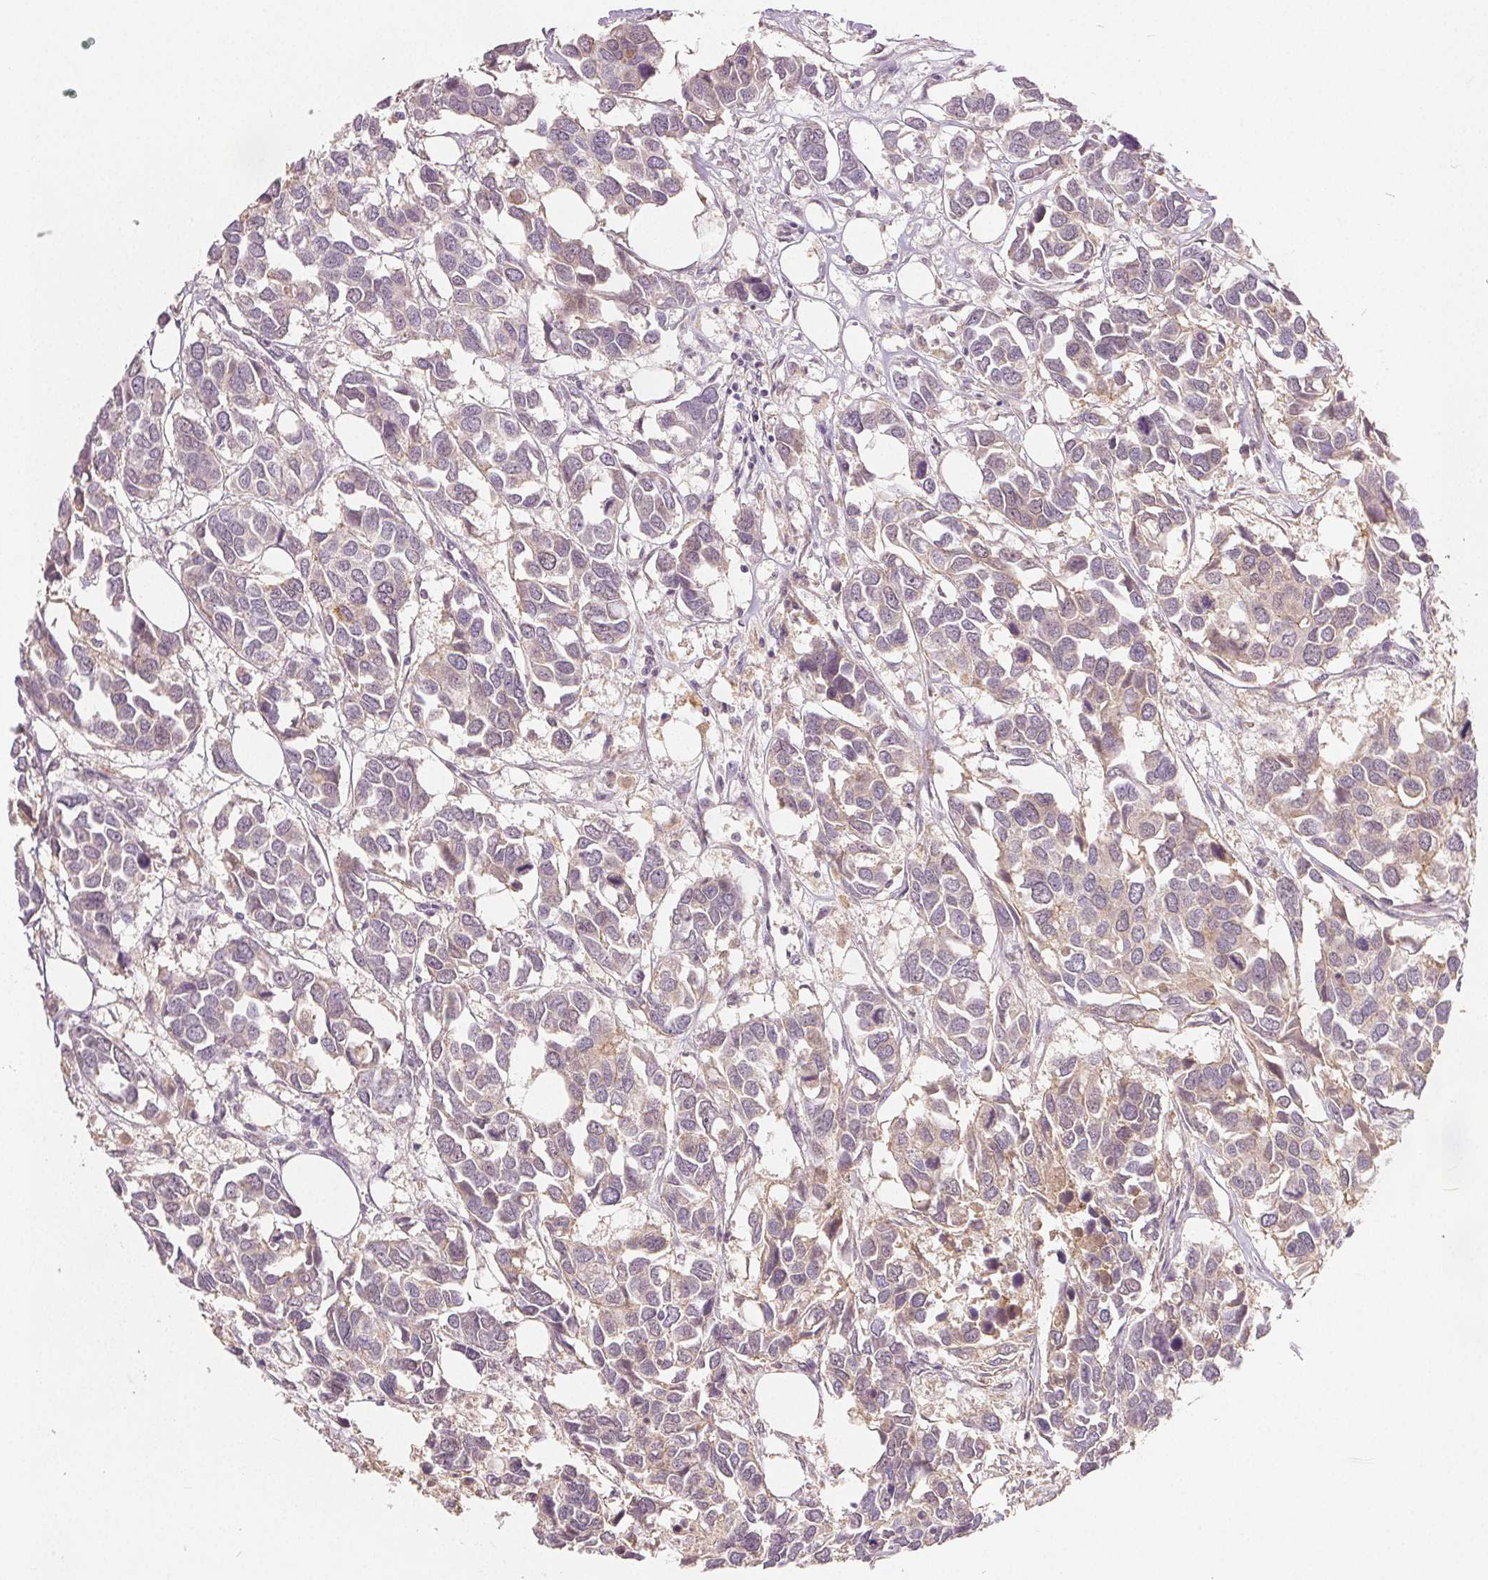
{"staining": {"intensity": "weak", "quantity": "<25%", "location": "cytoplasmic/membranous"}, "tissue": "breast cancer", "cell_type": "Tumor cells", "image_type": "cancer", "snomed": [{"axis": "morphology", "description": "Duct carcinoma"}, {"axis": "topography", "description": "Breast"}], "caption": "This is a micrograph of immunohistochemistry staining of breast cancer, which shows no expression in tumor cells.", "gene": "CA12", "patient": {"sex": "female", "age": 83}}